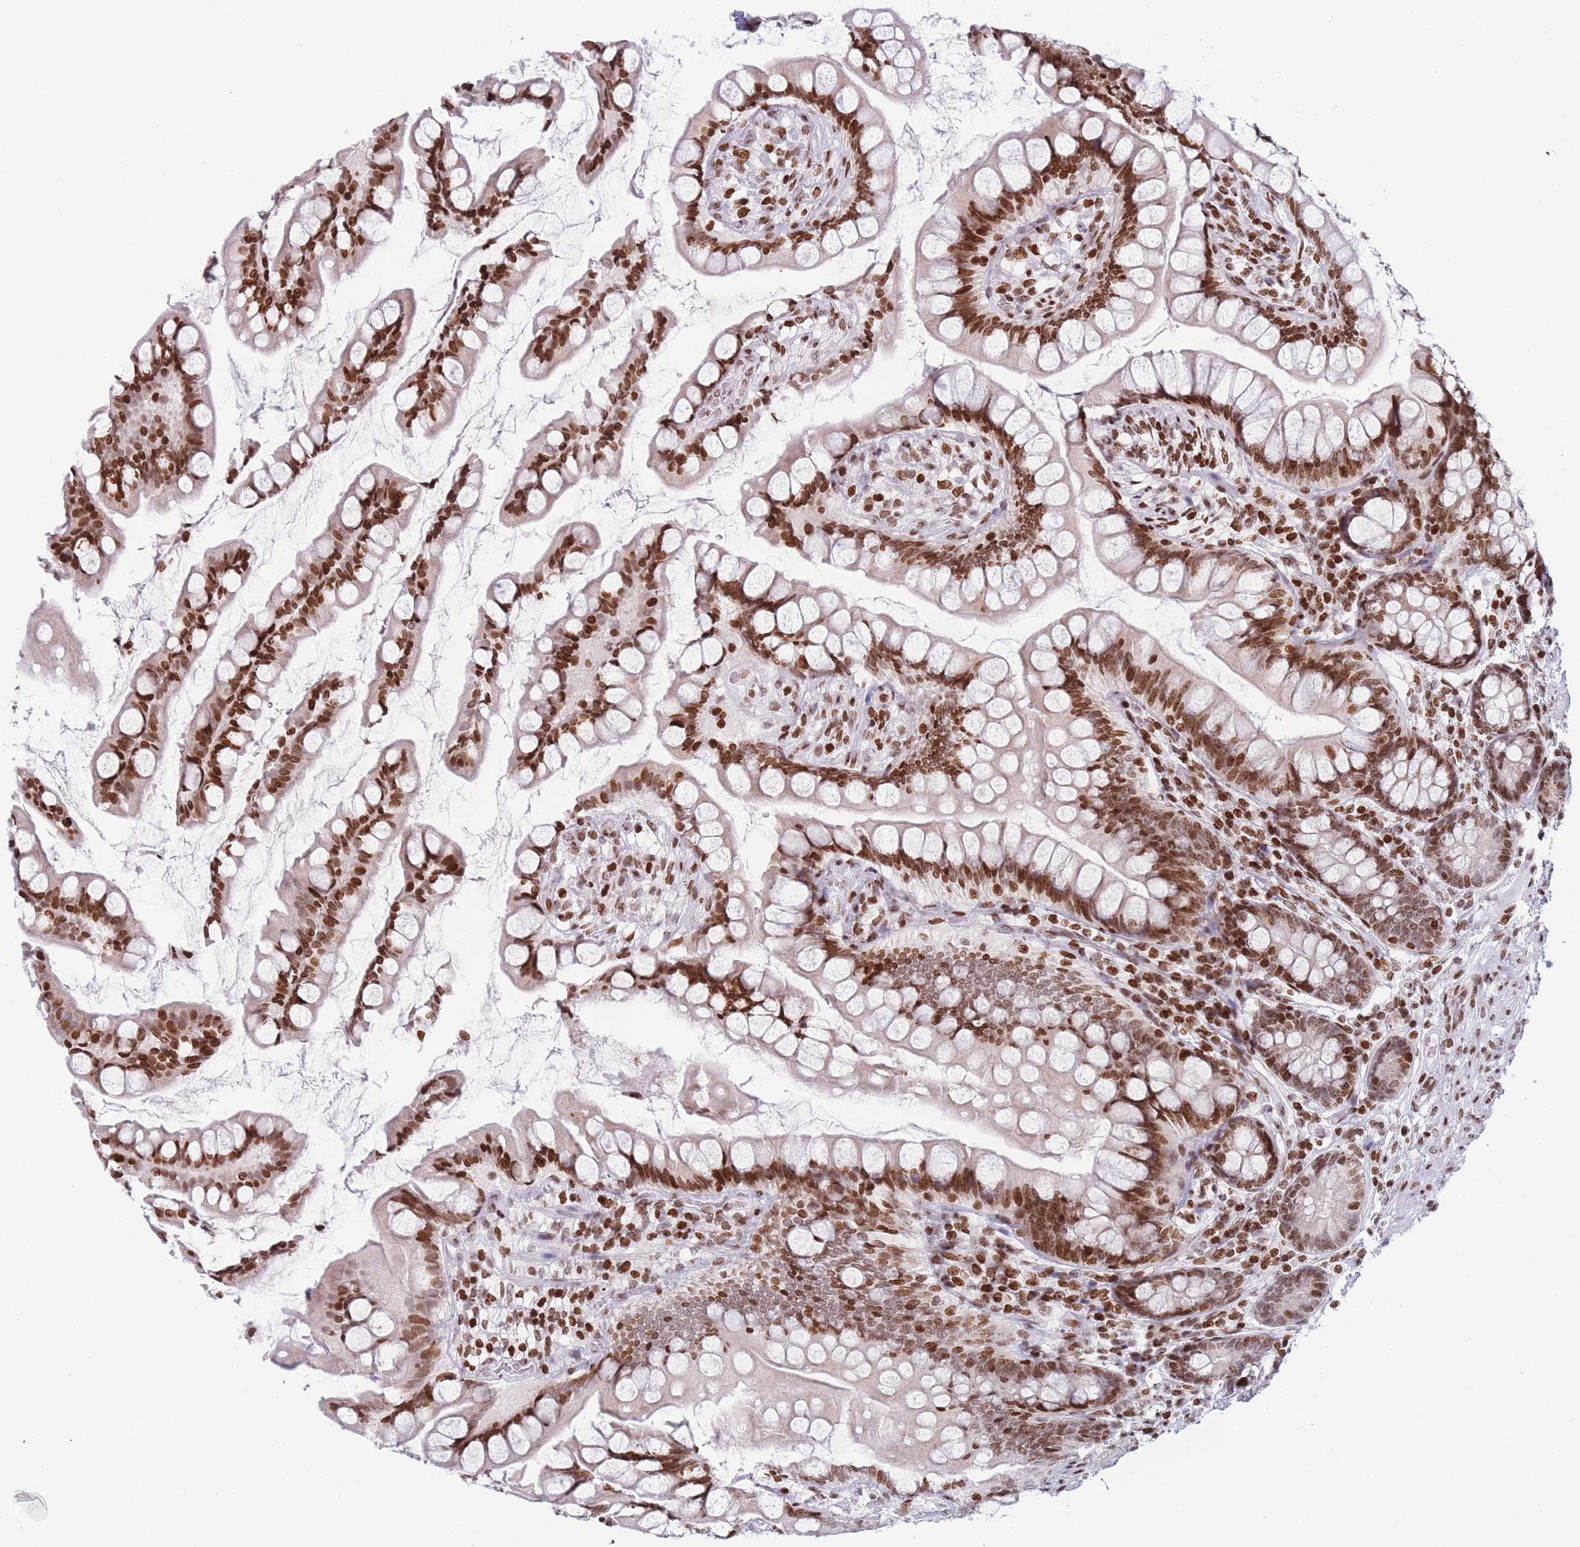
{"staining": {"intensity": "strong", "quantity": ">75%", "location": "nuclear"}, "tissue": "small intestine", "cell_type": "Glandular cells", "image_type": "normal", "snomed": [{"axis": "morphology", "description": "Normal tissue, NOS"}, {"axis": "topography", "description": "Small intestine"}], "caption": "Human small intestine stained with a brown dye exhibits strong nuclear positive staining in about >75% of glandular cells.", "gene": "AK9", "patient": {"sex": "male", "age": 70}}